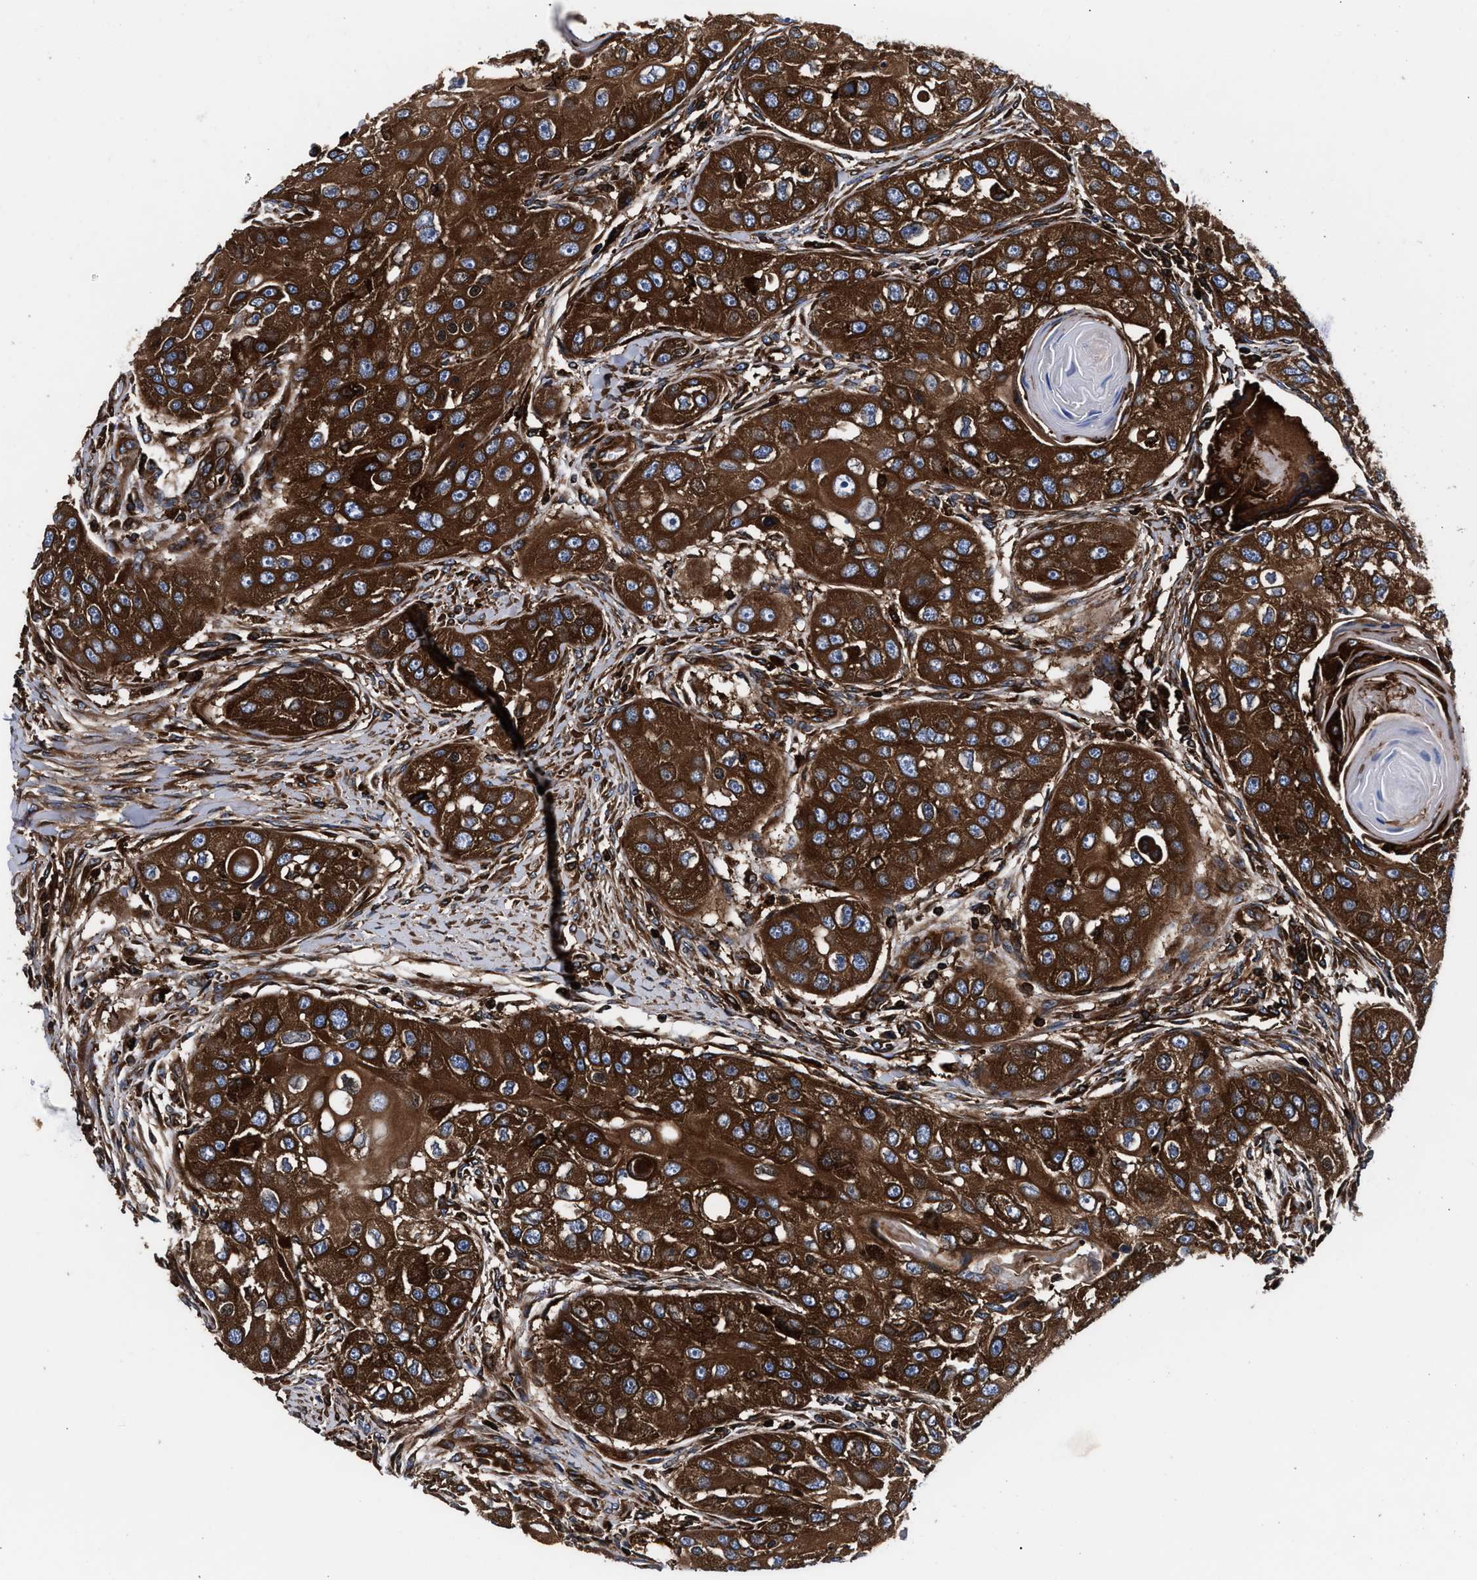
{"staining": {"intensity": "strong", "quantity": ">75%", "location": "cytoplasmic/membranous"}, "tissue": "head and neck cancer", "cell_type": "Tumor cells", "image_type": "cancer", "snomed": [{"axis": "morphology", "description": "Normal tissue, NOS"}, {"axis": "morphology", "description": "Squamous cell carcinoma, NOS"}, {"axis": "topography", "description": "Skeletal muscle"}, {"axis": "topography", "description": "Head-Neck"}], "caption": "High-power microscopy captured an immunohistochemistry histopathology image of head and neck cancer, revealing strong cytoplasmic/membranous expression in about >75% of tumor cells.", "gene": "KYAT1", "patient": {"sex": "male", "age": 51}}